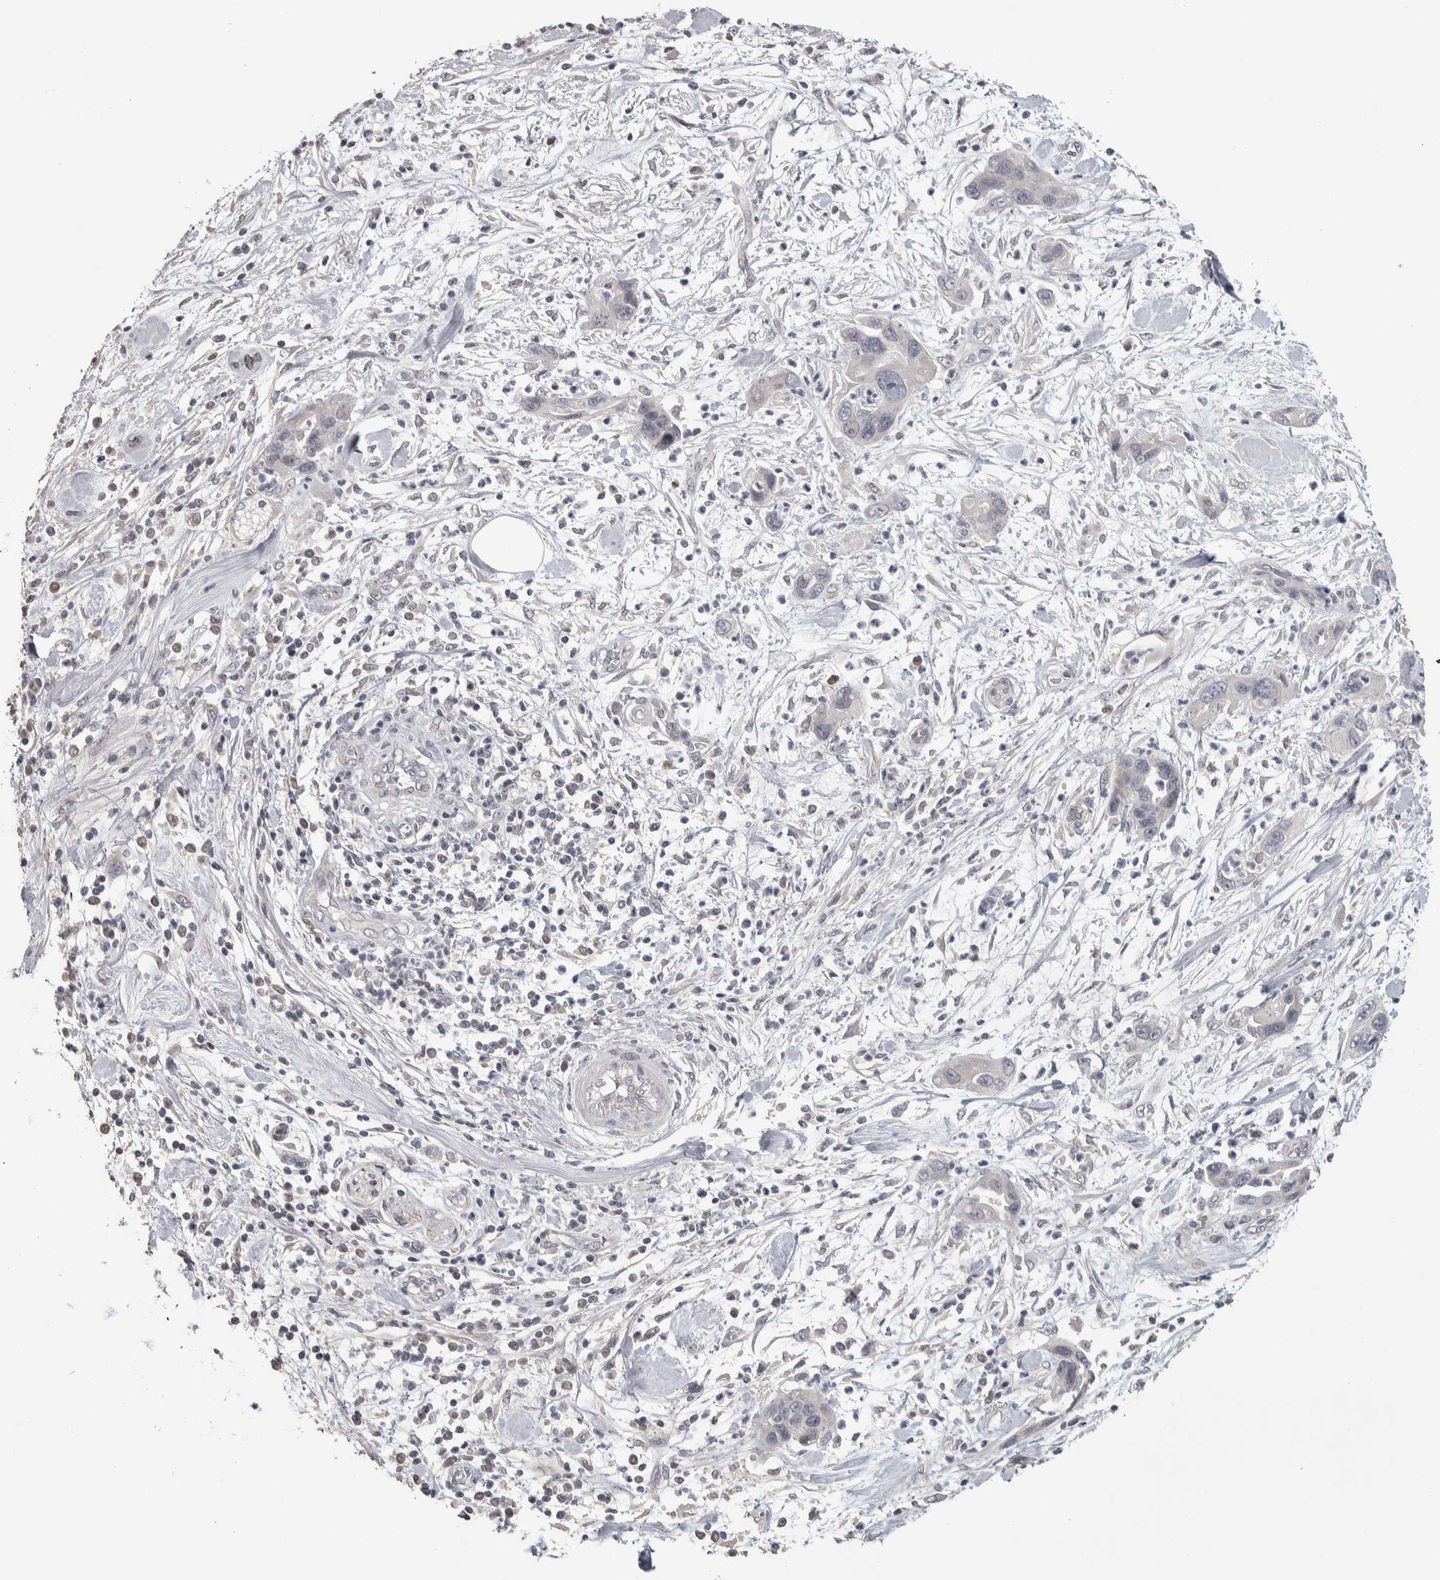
{"staining": {"intensity": "negative", "quantity": "none", "location": "none"}, "tissue": "pancreatic cancer", "cell_type": "Tumor cells", "image_type": "cancer", "snomed": [{"axis": "morphology", "description": "Adenocarcinoma, NOS"}, {"axis": "topography", "description": "Pancreas"}], "caption": "Tumor cells show no significant protein positivity in pancreatic adenocarcinoma.", "gene": "NECAB1", "patient": {"sex": "female", "age": 70}}